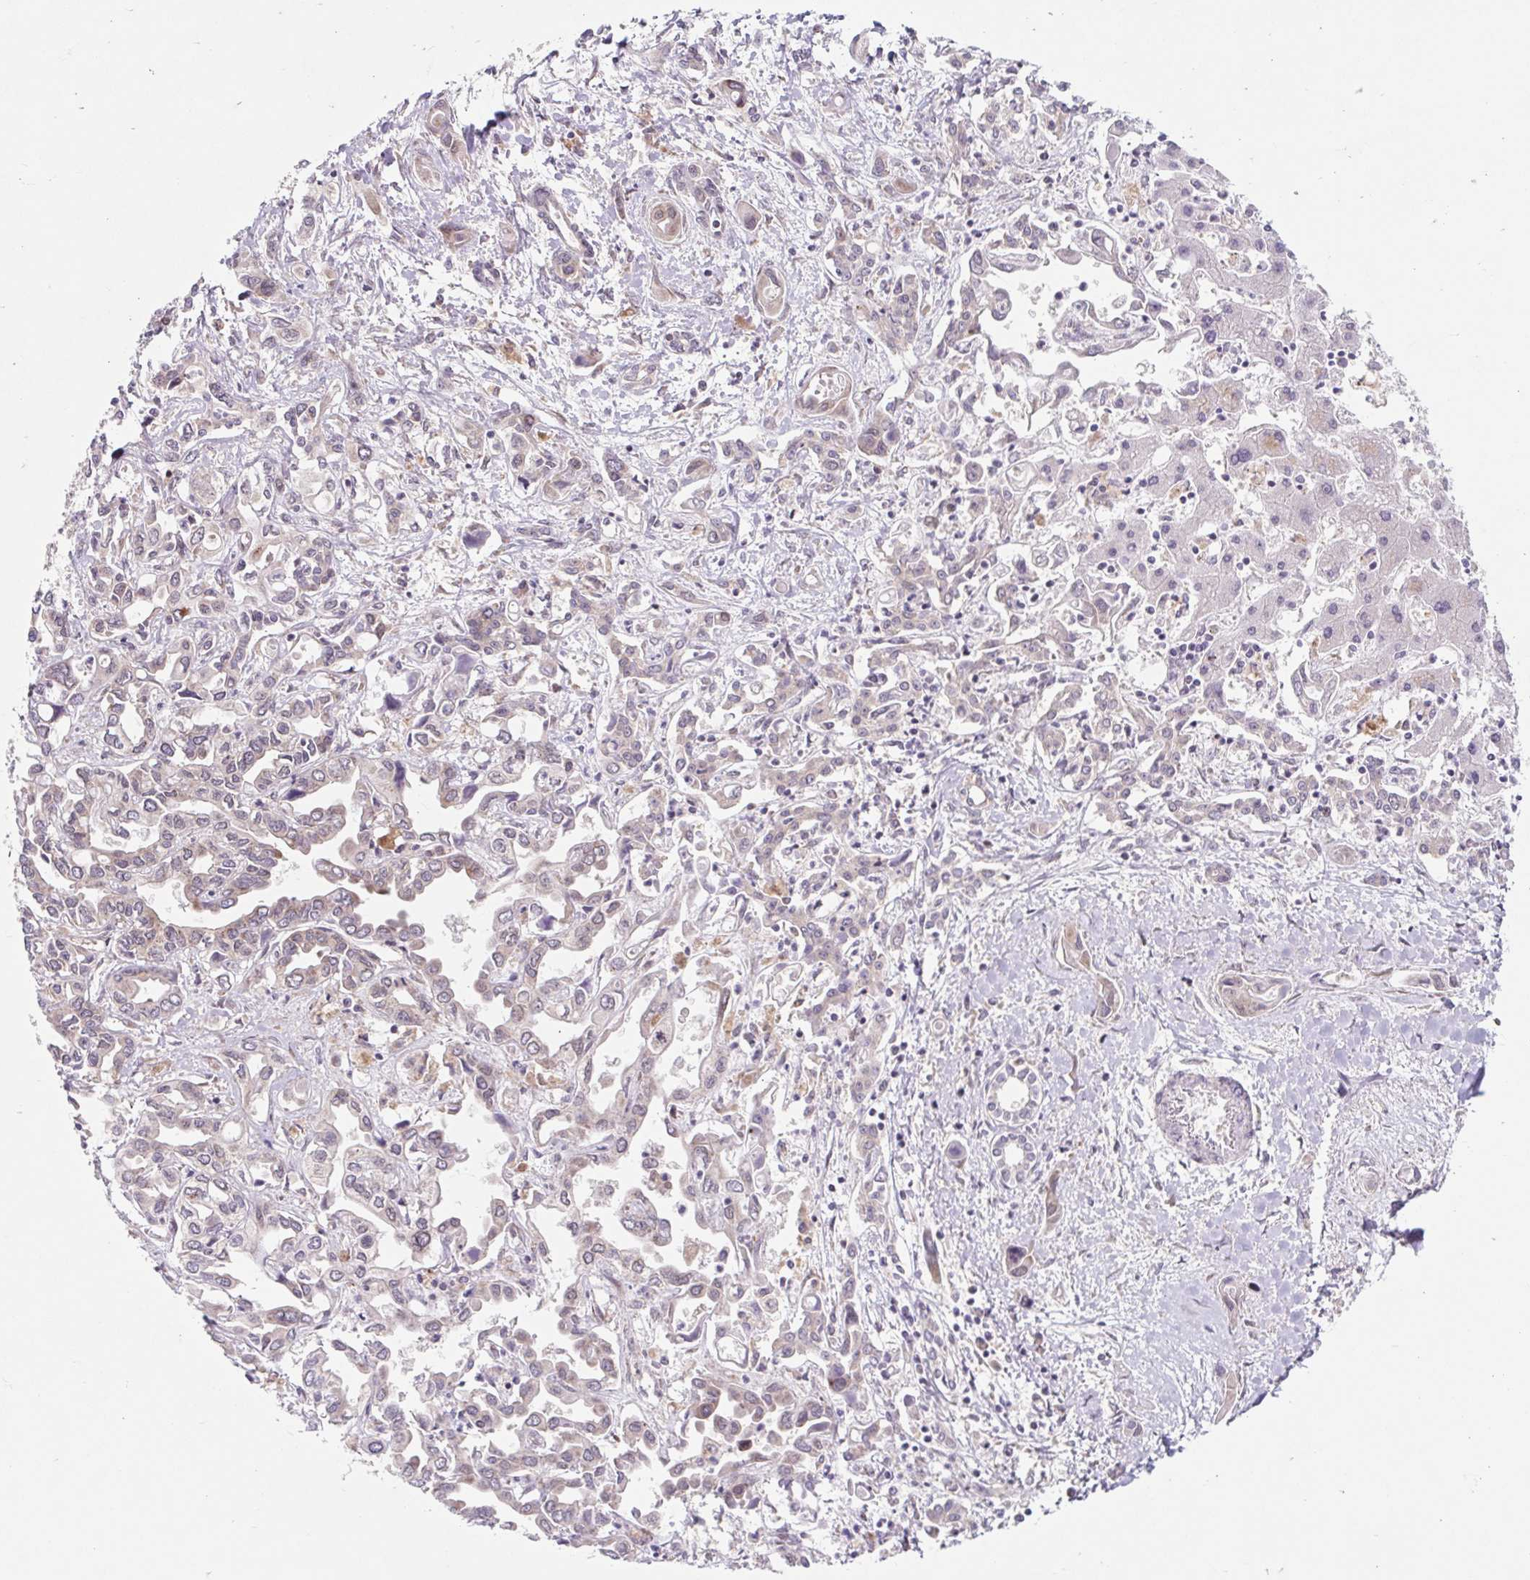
{"staining": {"intensity": "negative", "quantity": "none", "location": "none"}, "tissue": "liver cancer", "cell_type": "Tumor cells", "image_type": "cancer", "snomed": [{"axis": "morphology", "description": "Cholangiocarcinoma"}, {"axis": "topography", "description": "Liver"}], "caption": "Liver cholangiocarcinoma stained for a protein using immunohistochemistry (IHC) exhibits no positivity tumor cells.", "gene": "HFE", "patient": {"sex": "female", "age": 64}}